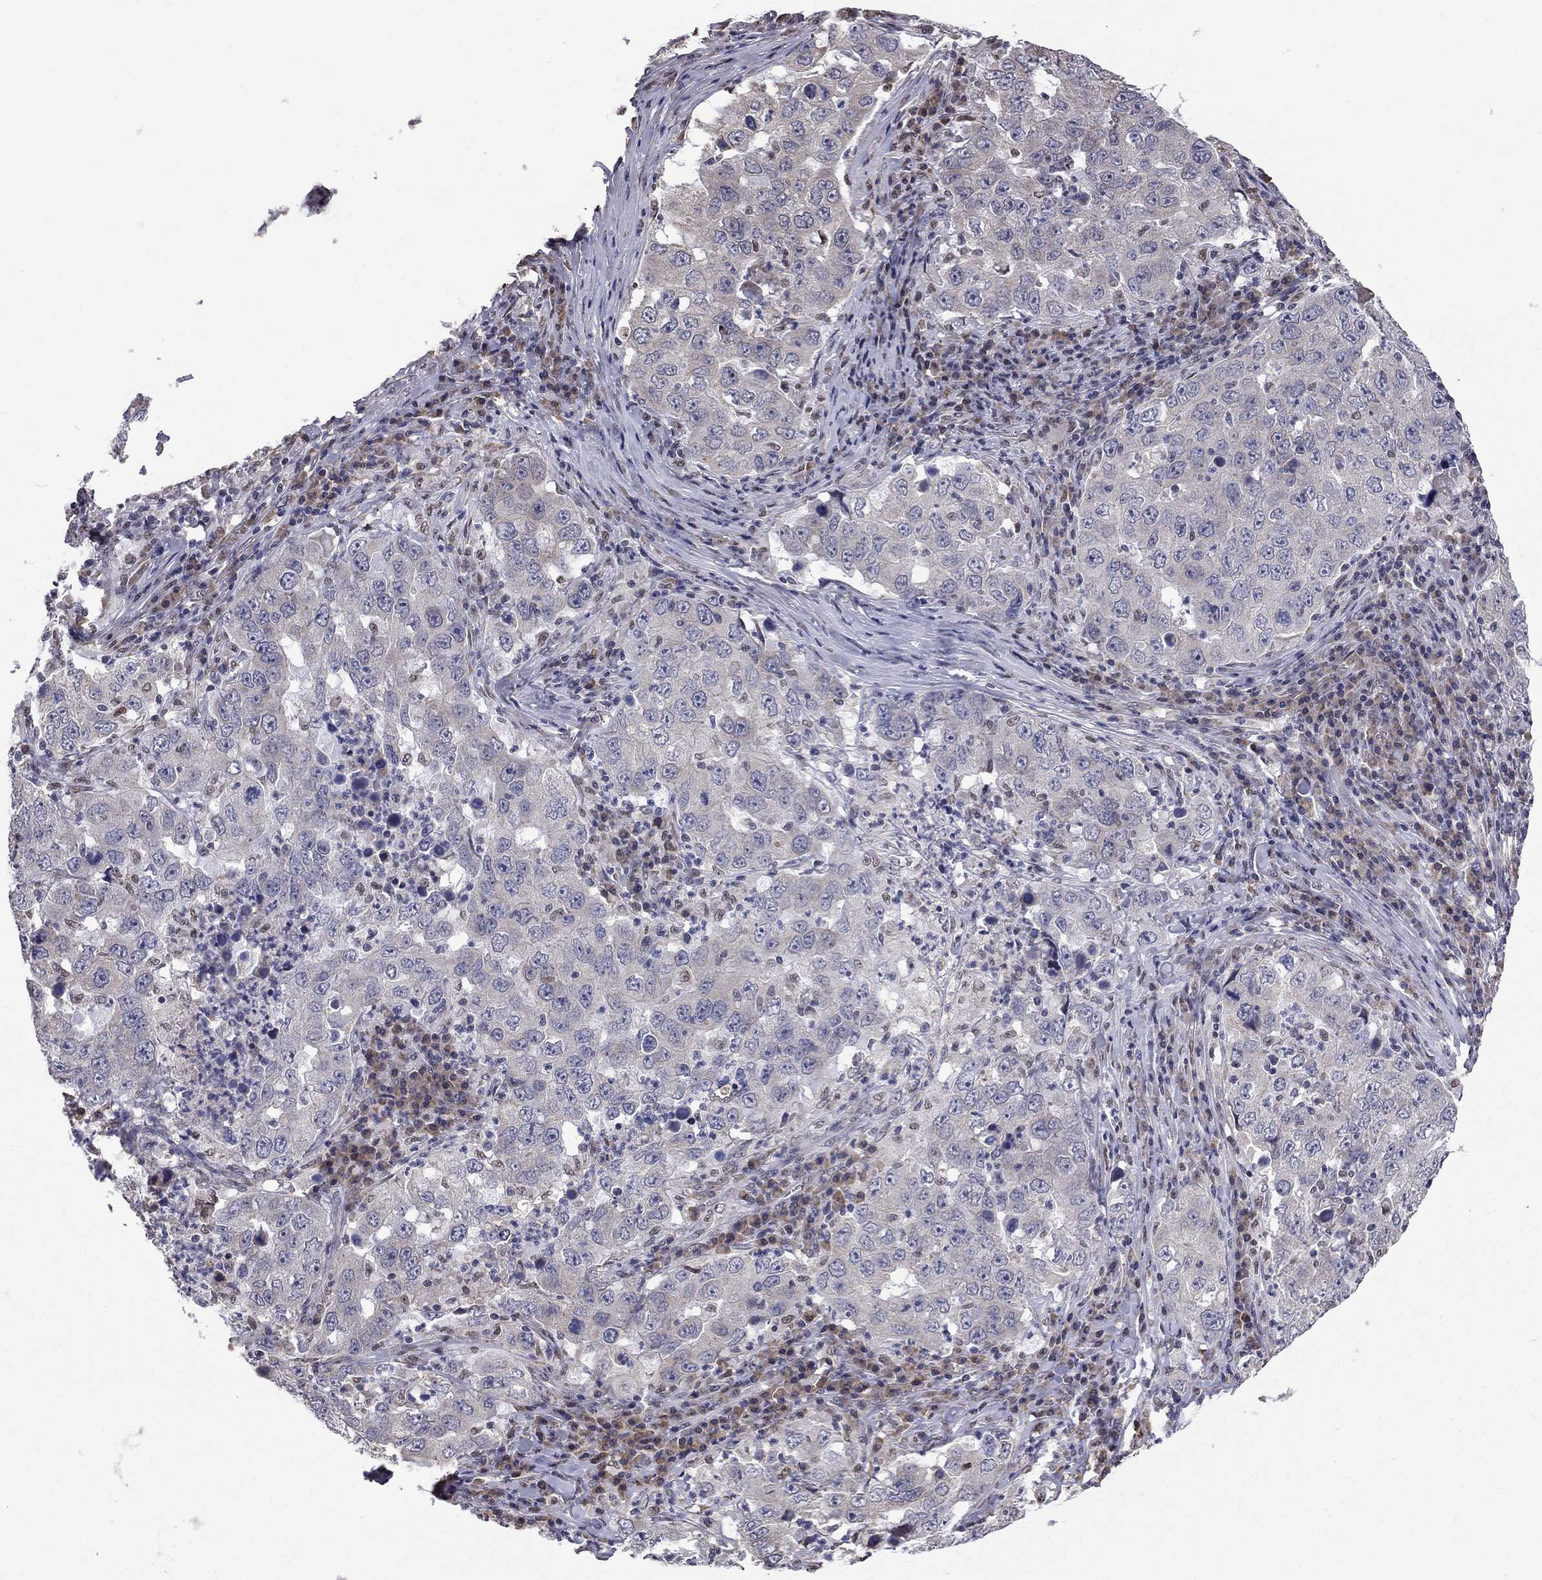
{"staining": {"intensity": "negative", "quantity": "none", "location": "none"}, "tissue": "lung cancer", "cell_type": "Tumor cells", "image_type": "cancer", "snomed": [{"axis": "morphology", "description": "Adenocarcinoma, NOS"}, {"axis": "topography", "description": "Lung"}], "caption": "An IHC micrograph of lung cancer is shown. There is no staining in tumor cells of lung cancer.", "gene": "HSPB2", "patient": {"sex": "male", "age": 73}}